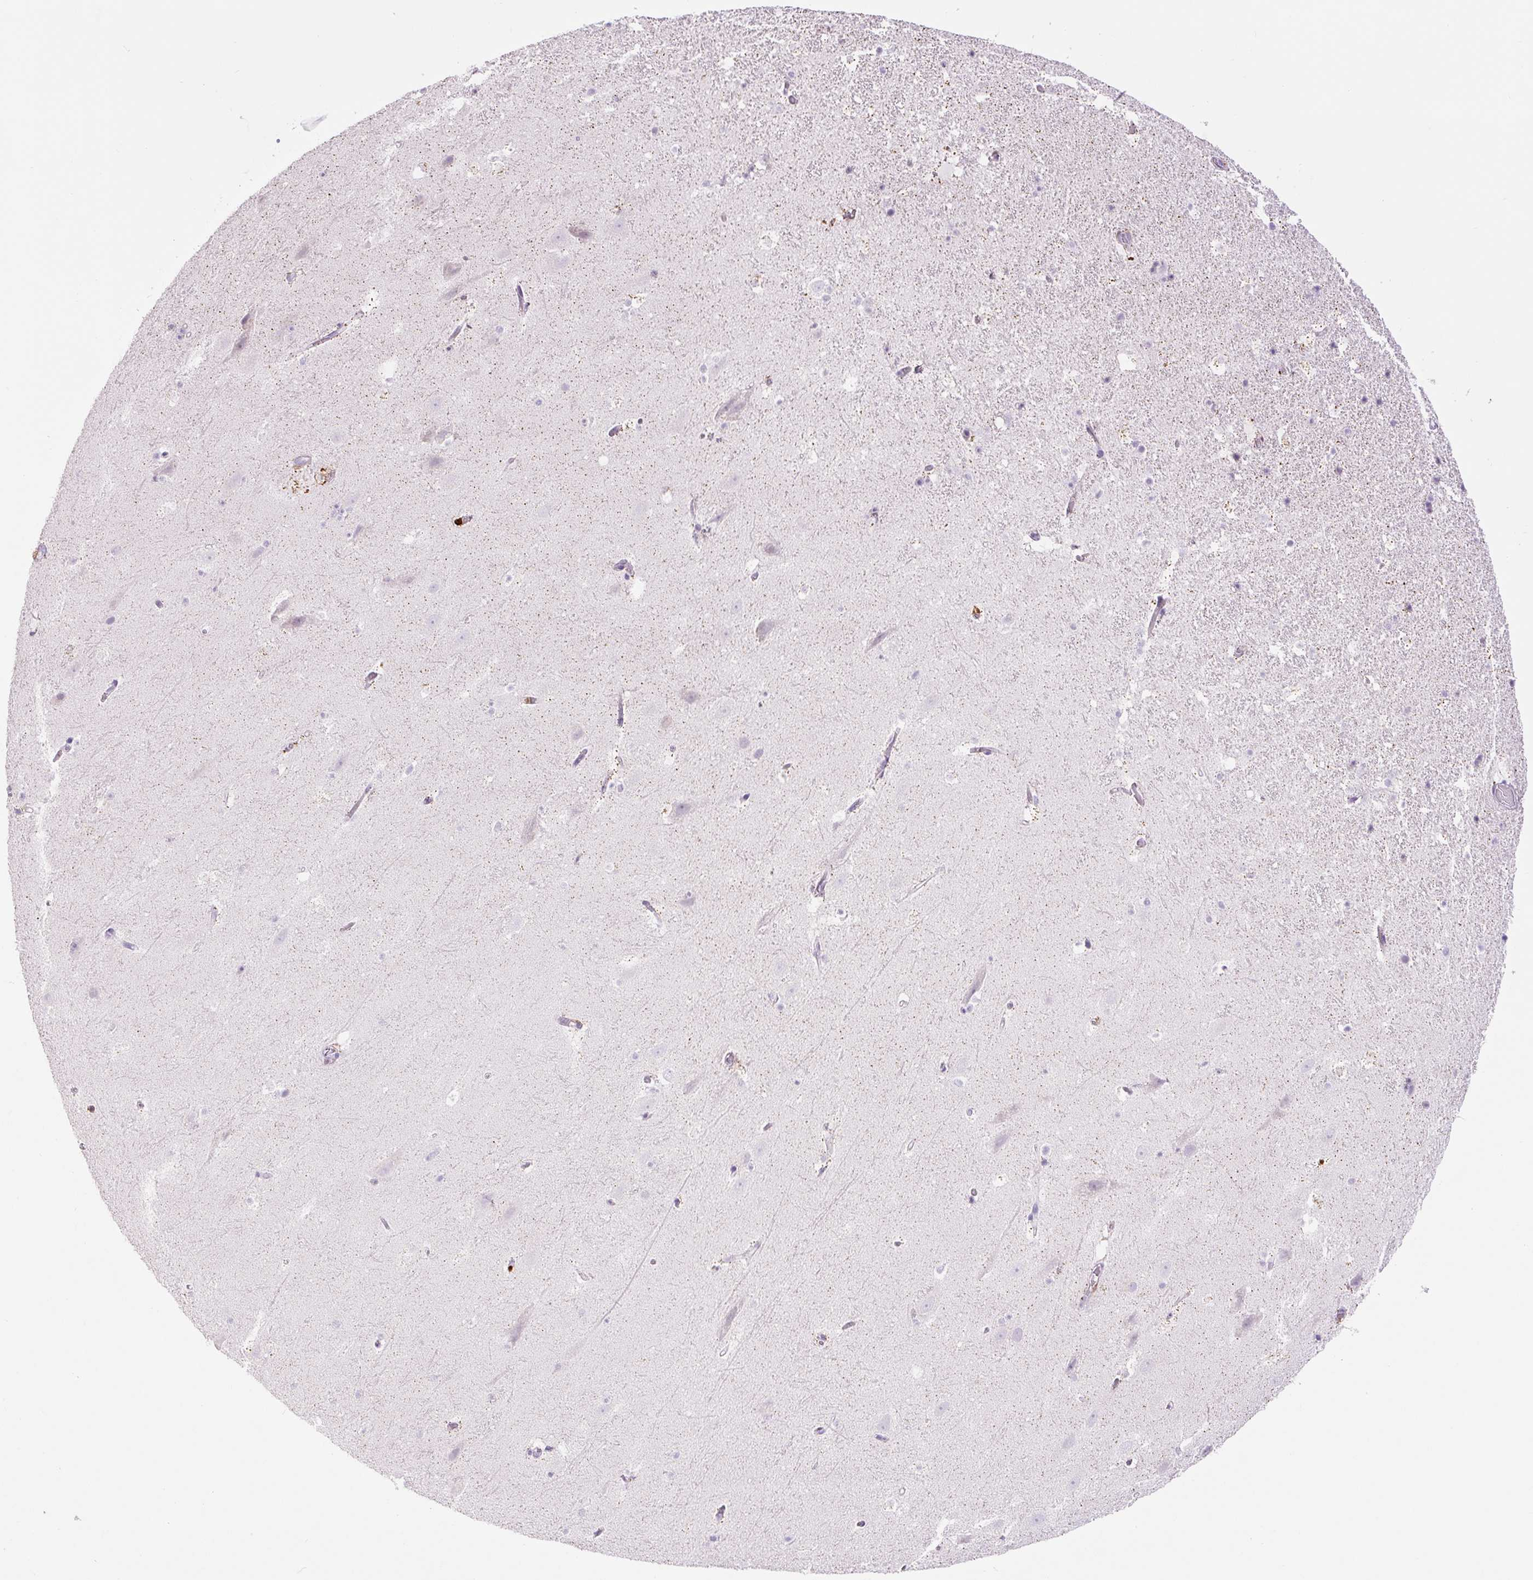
{"staining": {"intensity": "negative", "quantity": "none", "location": "none"}, "tissue": "hippocampus", "cell_type": "Glial cells", "image_type": "normal", "snomed": [{"axis": "morphology", "description": "Normal tissue, NOS"}, {"axis": "topography", "description": "Hippocampus"}], "caption": "Glial cells show no significant protein staining in benign hippocampus. (DAB (3,3'-diaminobenzidine) IHC visualized using brightfield microscopy, high magnification).", "gene": "S100A4", "patient": {"sex": "male", "age": 37}}